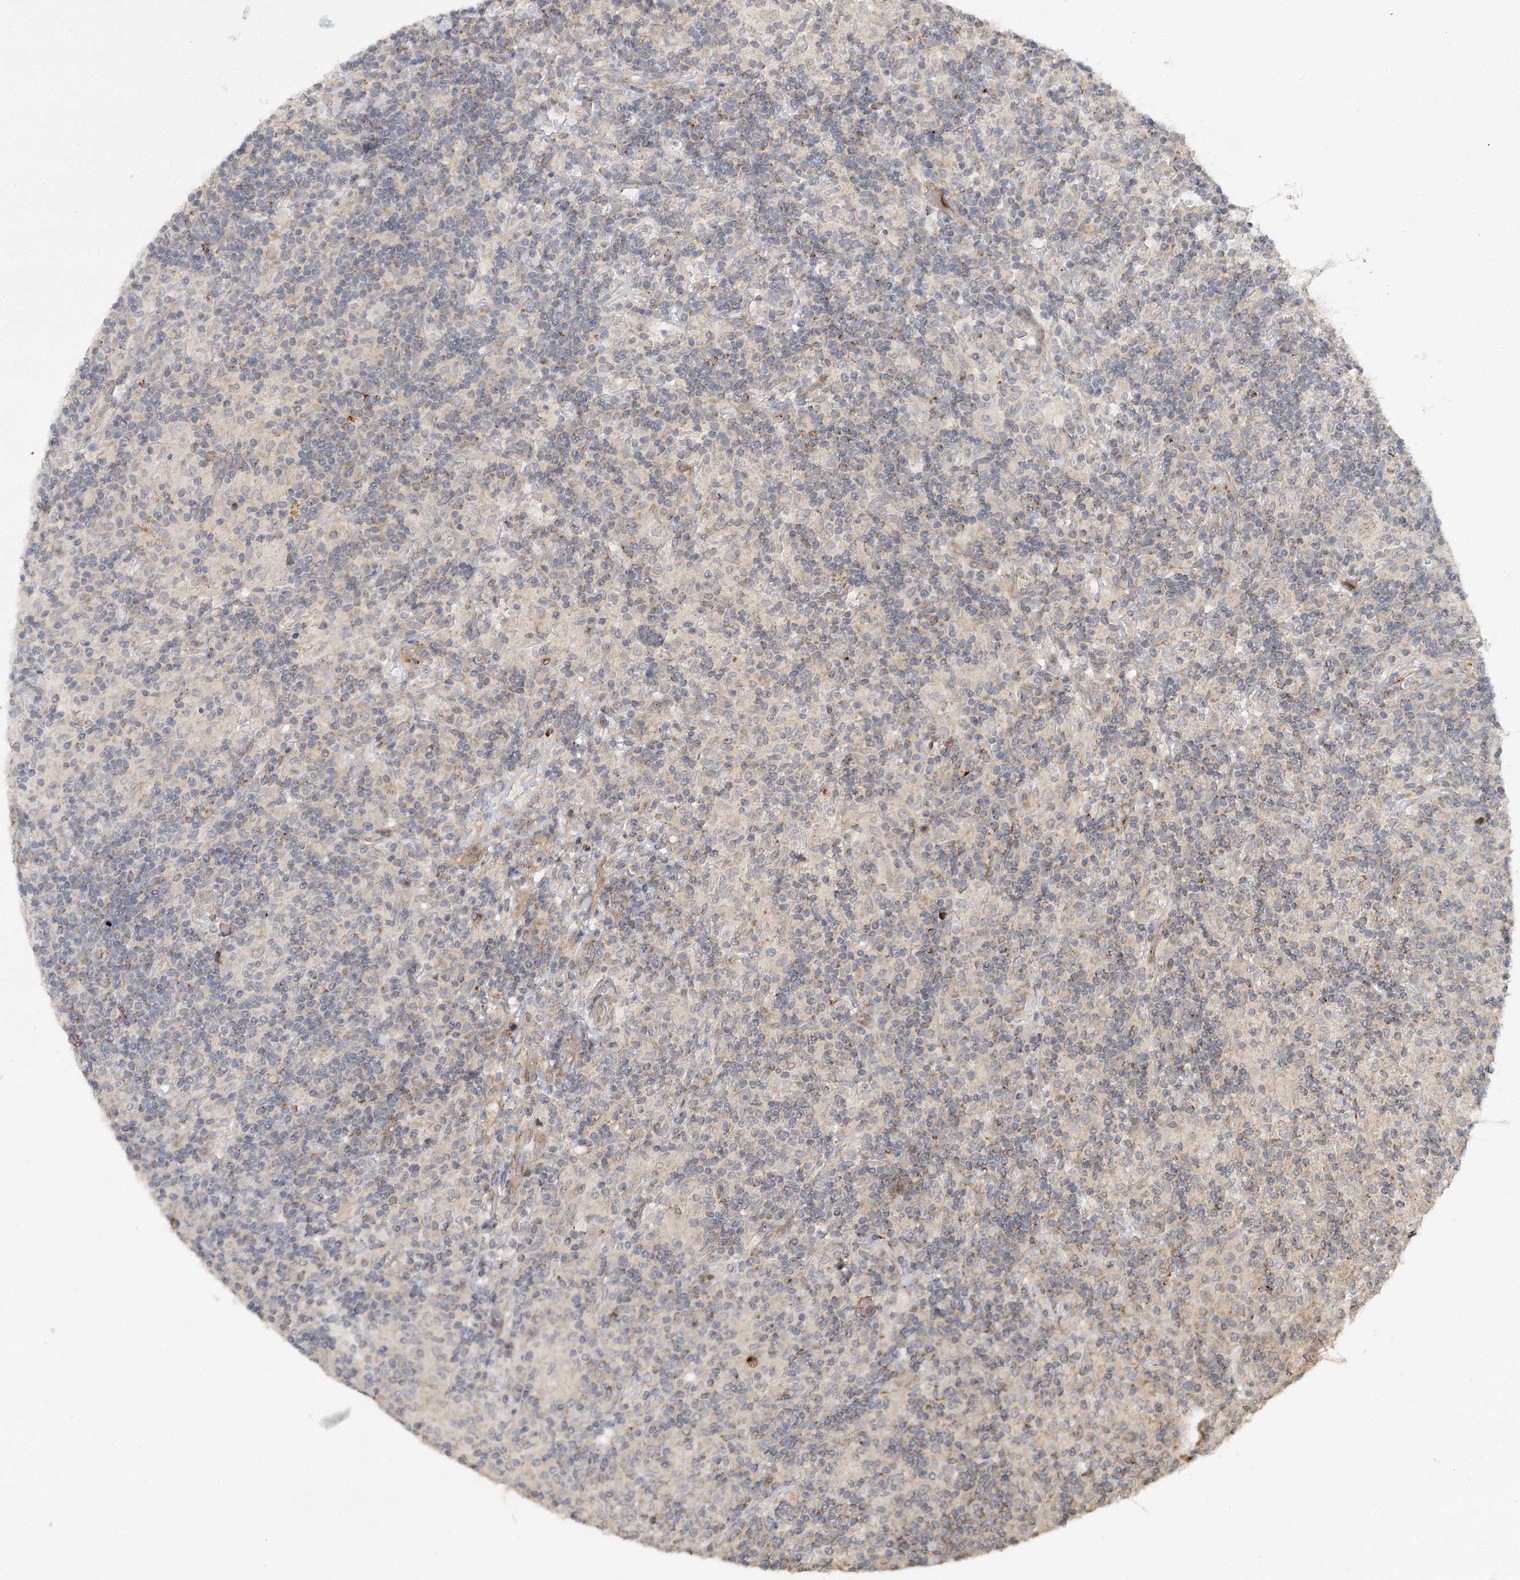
{"staining": {"intensity": "negative", "quantity": "none", "location": "none"}, "tissue": "lymphoma", "cell_type": "Tumor cells", "image_type": "cancer", "snomed": [{"axis": "morphology", "description": "Hodgkin's disease, NOS"}, {"axis": "topography", "description": "Lymph node"}], "caption": "Human lymphoma stained for a protein using immunohistochemistry displays no positivity in tumor cells.", "gene": "ZNRF3", "patient": {"sex": "male", "age": 70}}